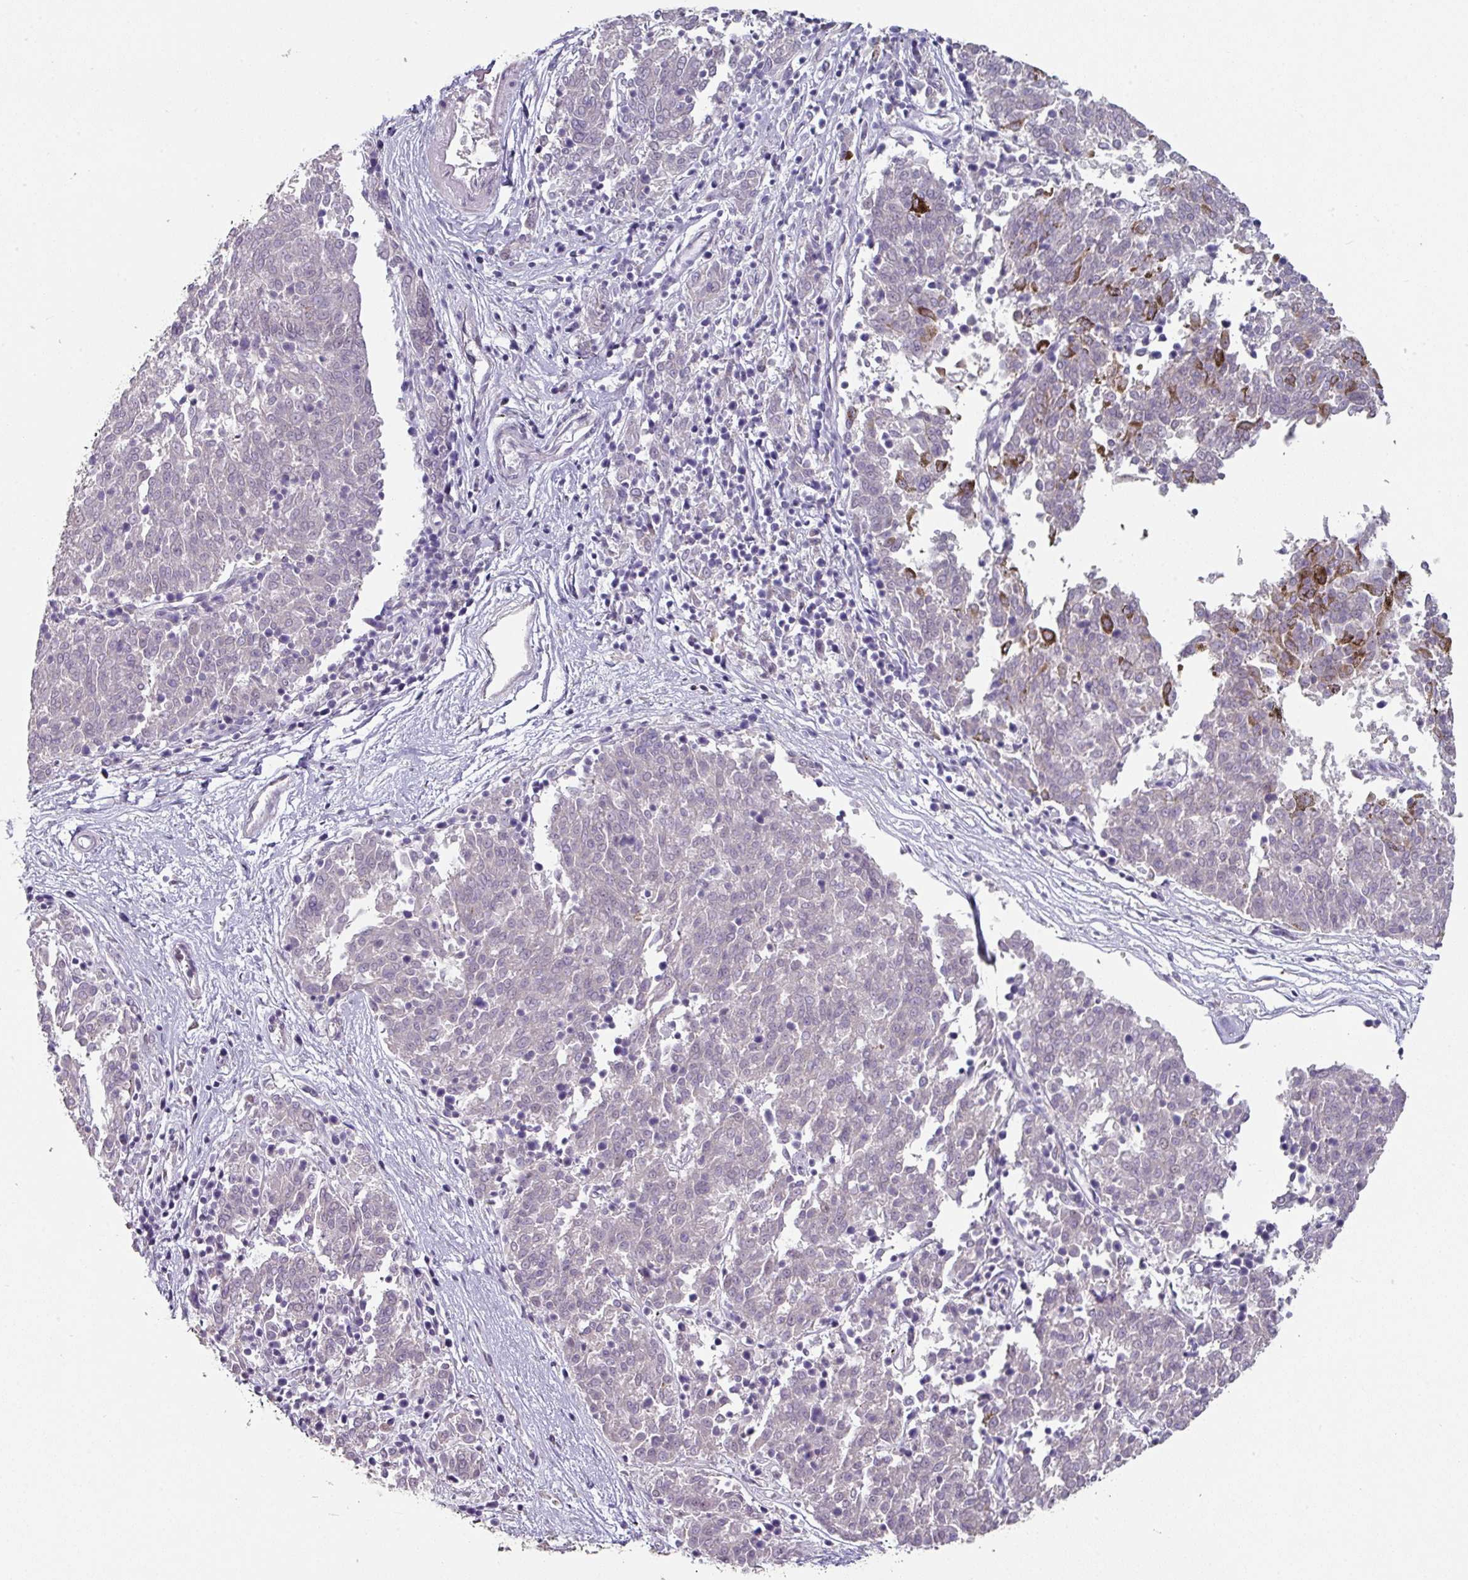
{"staining": {"intensity": "negative", "quantity": "none", "location": "none"}, "tissue": "melanoma", "cell_type": "Tumor cells", "image_type": "cancer", "snomed": [{"axis": "morphology", "description": "Malignant melanoma, NOS"}, {"axis": "topography", "description": "Skin"}], "caption": "The photomicrograph demonstrates no staining of tumor cells in melanoma.", "gene": "ELK1", "patient": {"sex": "female", "age": 72}}